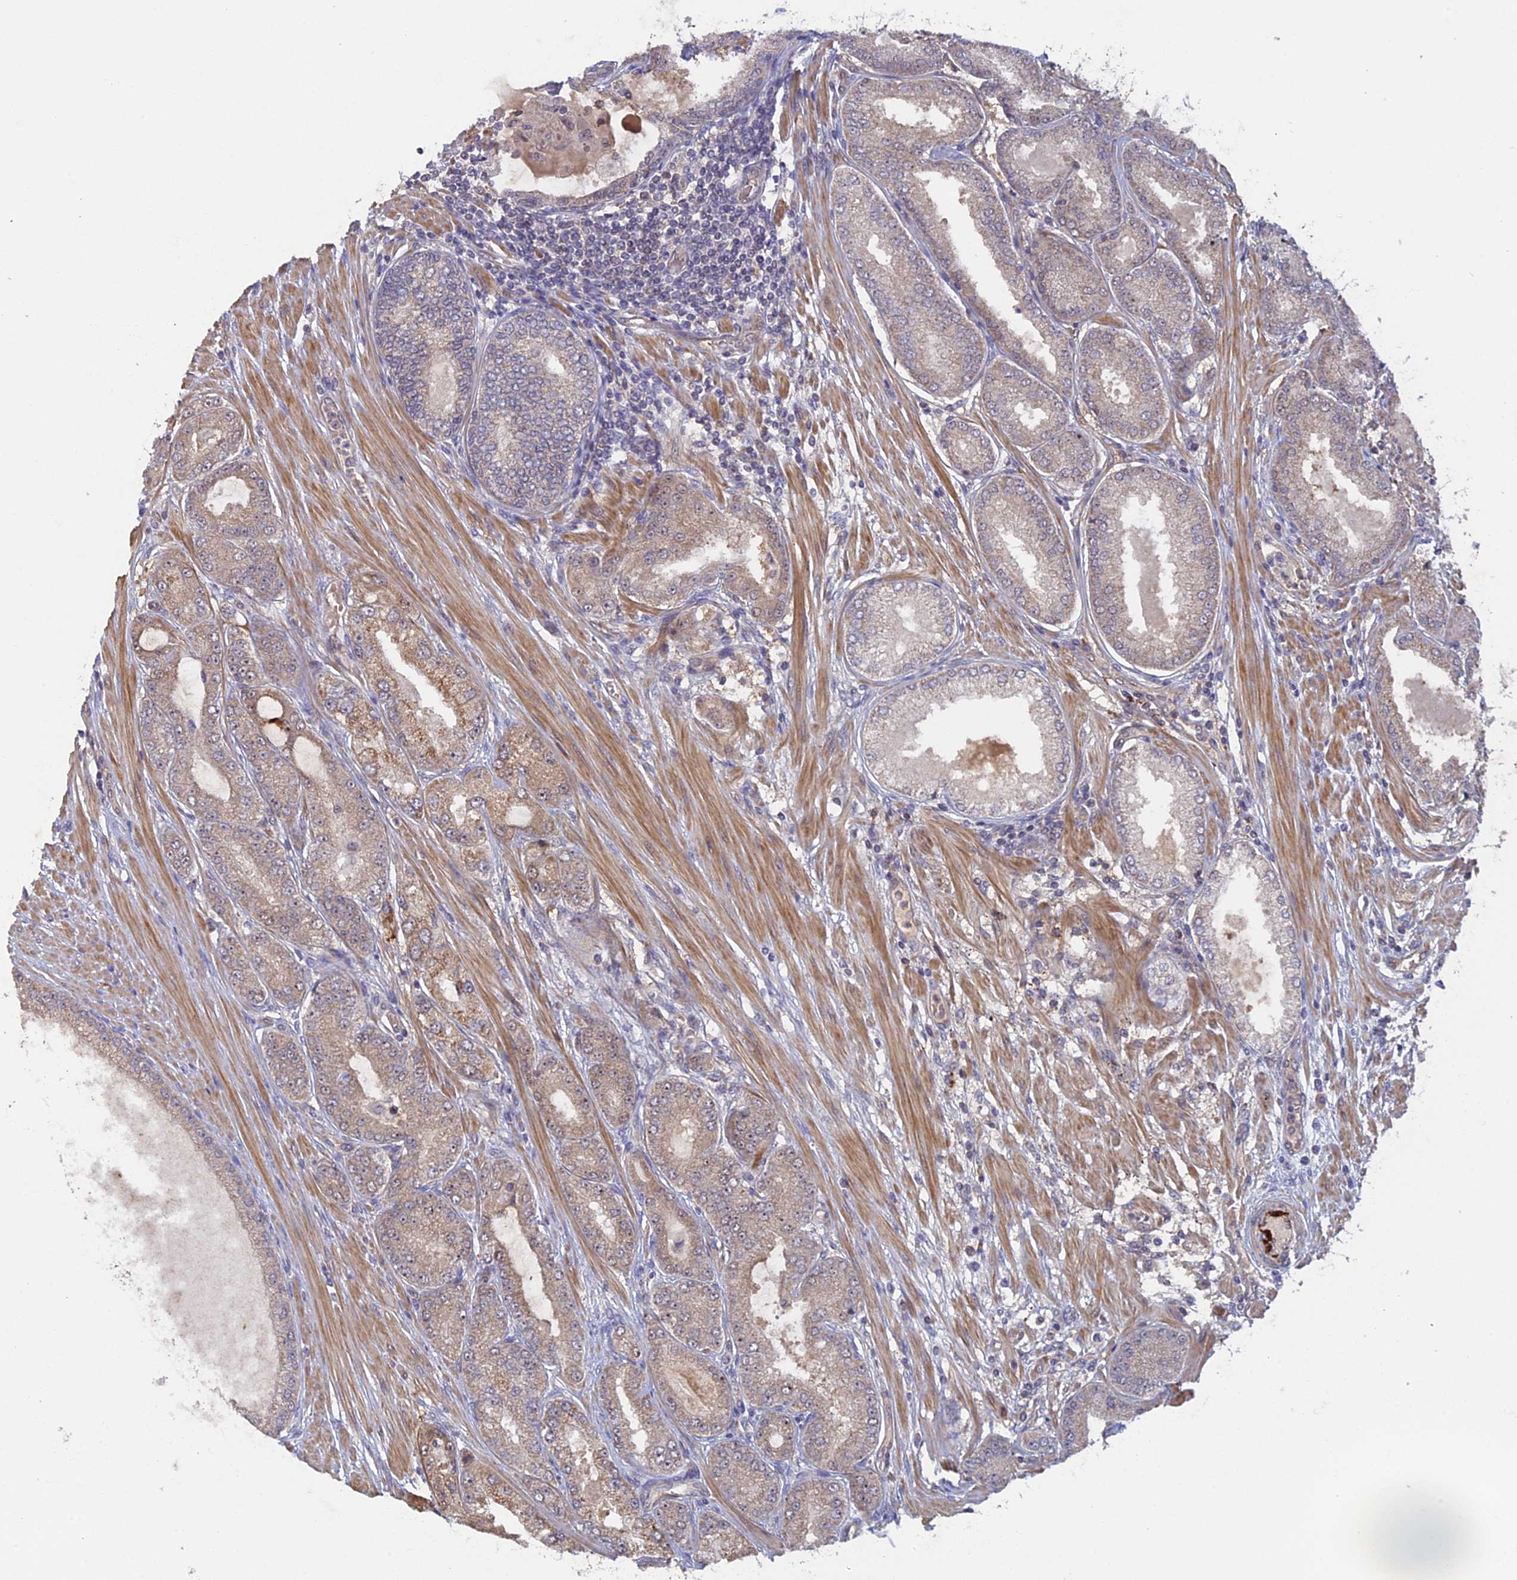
{"staining": {"intensity": "weak", "quantity": "25%-75%", "location": "cytoplasmic/membranous,nuclear"}, "tissue": "prostate cancer", "cell_type": "Tumor cells", "image_type": "cancer", "snomed": [{"axis": "morphology", "description": "Adenocarcinoma, High grade"}, {"axis": "topography", "description": "Prostate"}], "caption": "Immunohistochemistry (IHC) (DAB (3,3'-diaminobenzidine)) staining of adenocarcinoma (high-grade) (prostate) exhibits weak cytoplasmic/membranous and nuclear protein positivity in approximately 25%-75% of tumor cells. Nuclei are stained in blue.", "gene": "FAM98C", "patient": {"sex": "male", "age": 71}}